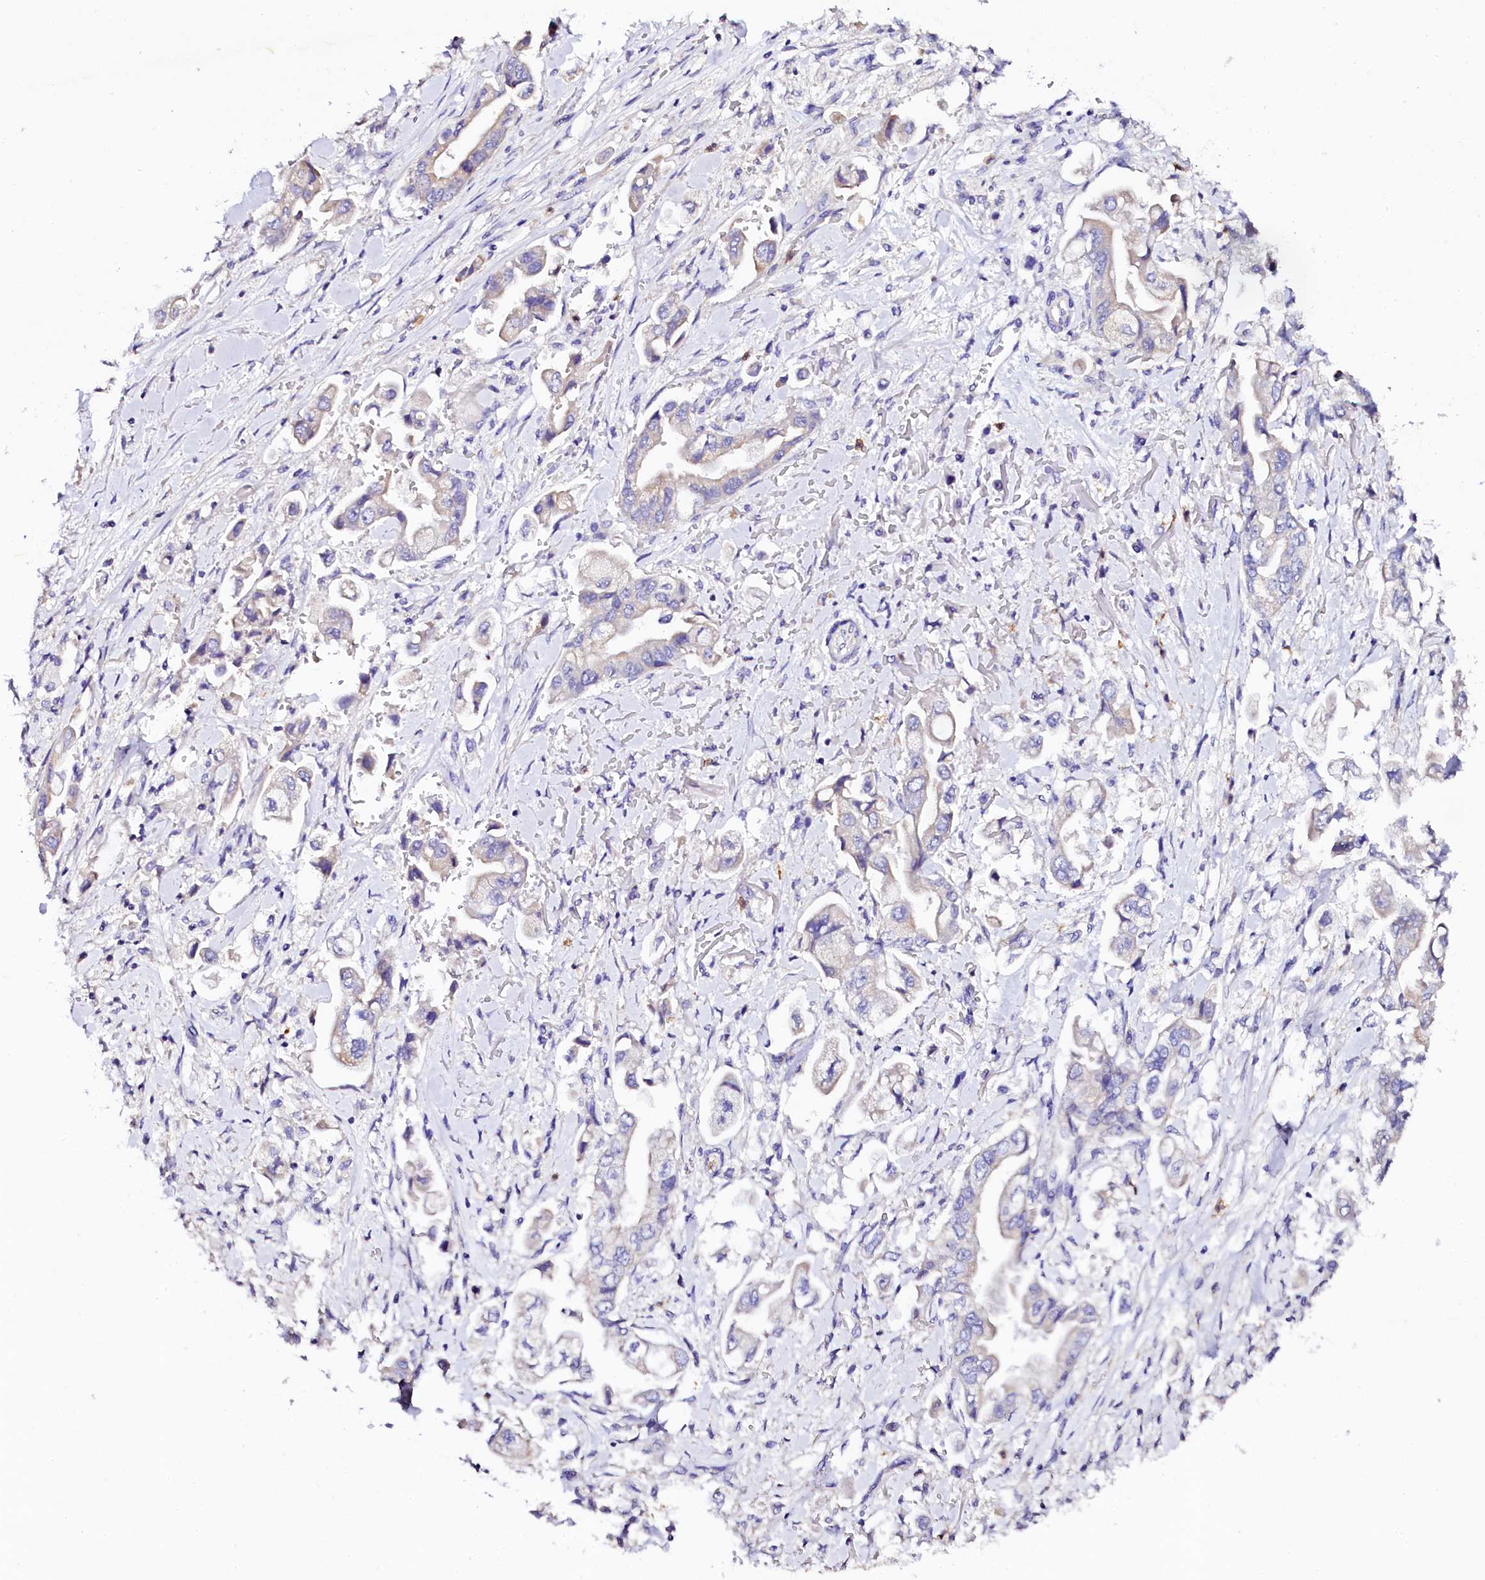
{"staining": {"intensity": "negative", "quantity": "none", "location": "none"}, "tissue": "stomach cancer", "cell_type": "Tumor cells", "image_type": "cancer", "snomed": [{"axis": "morphology", "description": "Adenocarcinoma, NOS"}, {"axis": "topography", "description": "Stomach"}], "caption": "Immunohistochemistry (IHC) photomicrograph of neoplastic tissue: human adenocarcinoma (stomach) stained with DAB exhibits no significant protein staining in tumor cells.", "gene": "NAA16", "patient": {"sex": "male", "age": 62}}